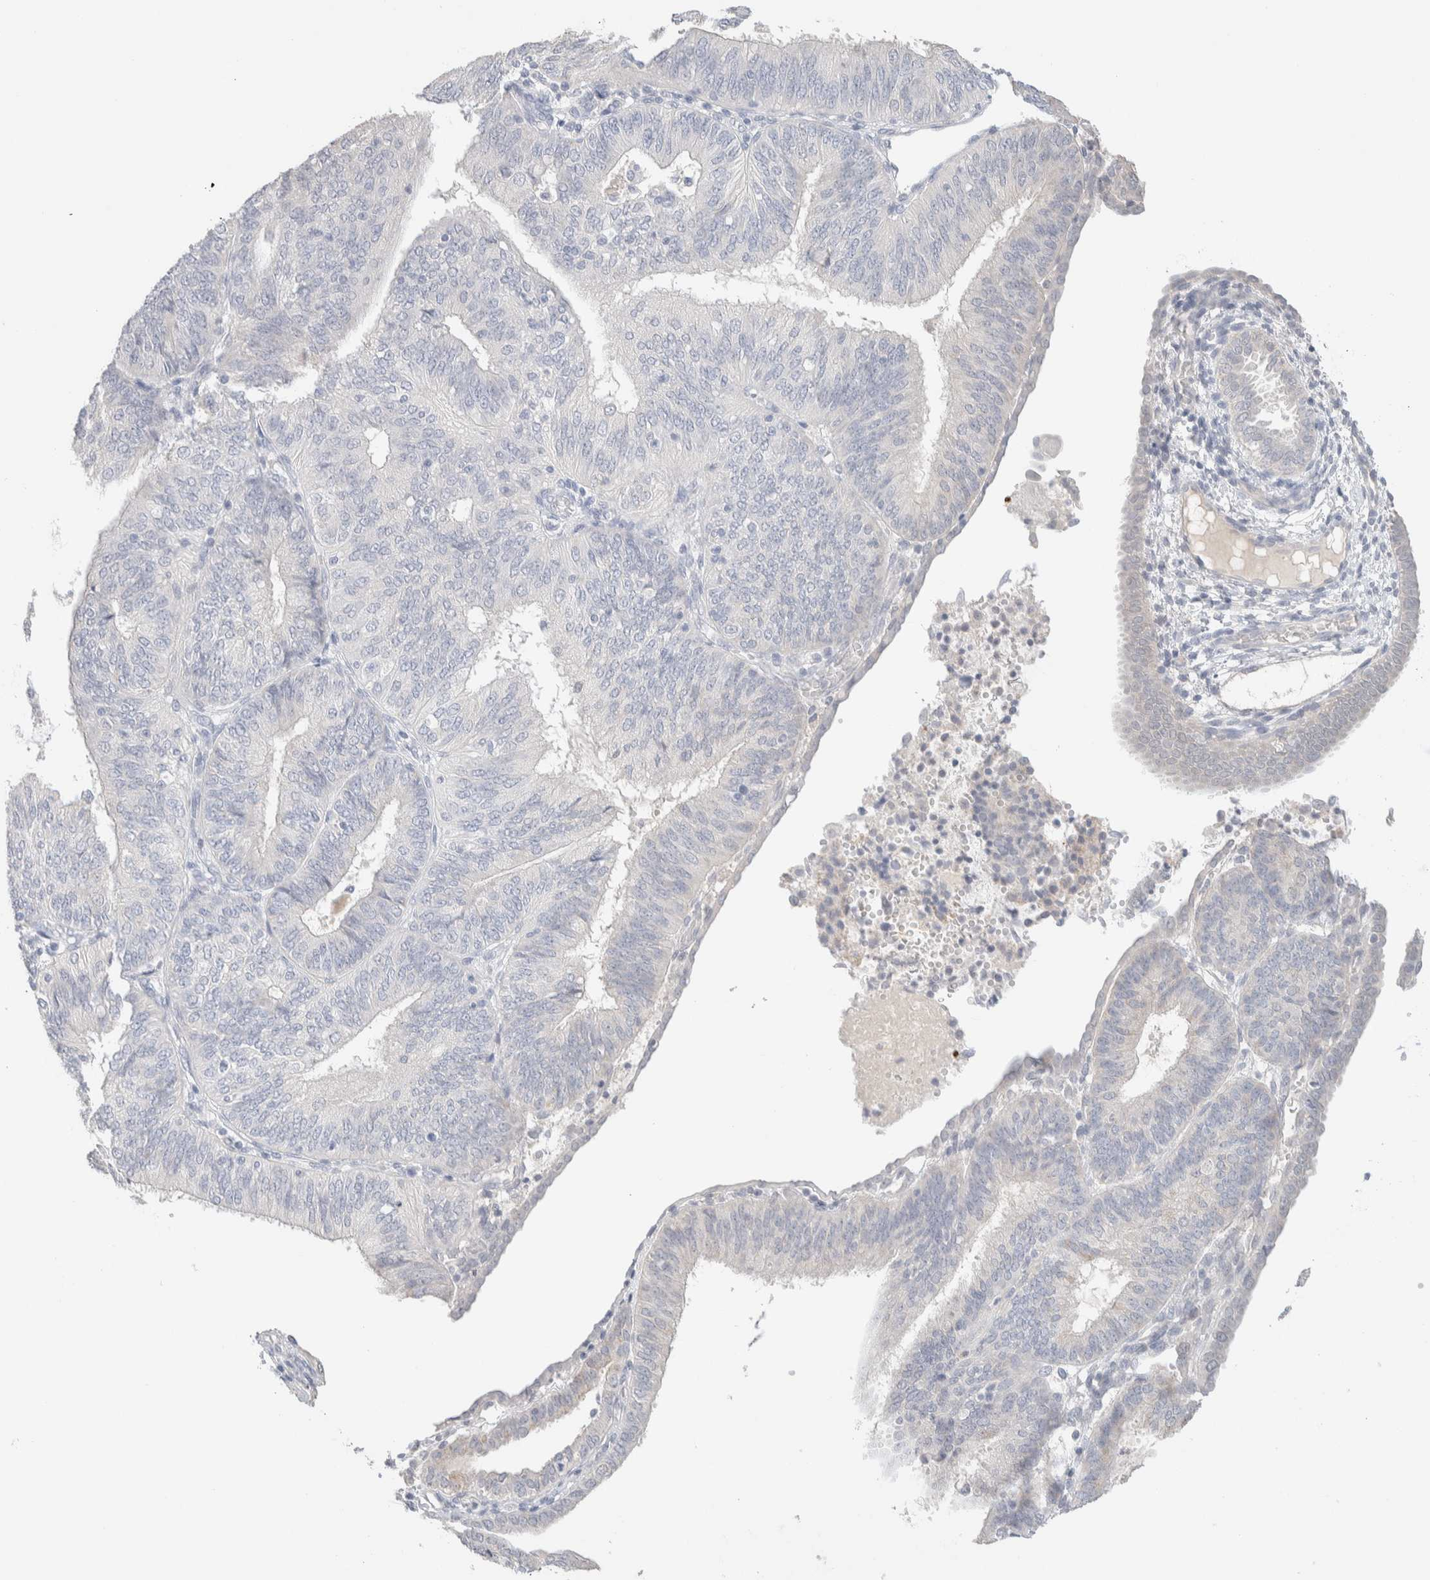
{"staining": {"intensity": "negative", "quantity": "none", "location": "none"}, "tissue": "endometrial cancer", "cell_type": "Tumor cells", "image_type": "cancer", "snomed": [{"axis": "morphology", "description": "Adenocarcinoma, NOS"}, {"axis": "topography", "description": "Endometrium"}], "caption": "A high-resolution histopathology image shows immunohistochemistry (IHC) staining of endometrial cancer (adenocarcinoma), which displays no significant expression in tumor cells.", "gene": "RIDA", "patient": {"sex": "female", "age": 58}}